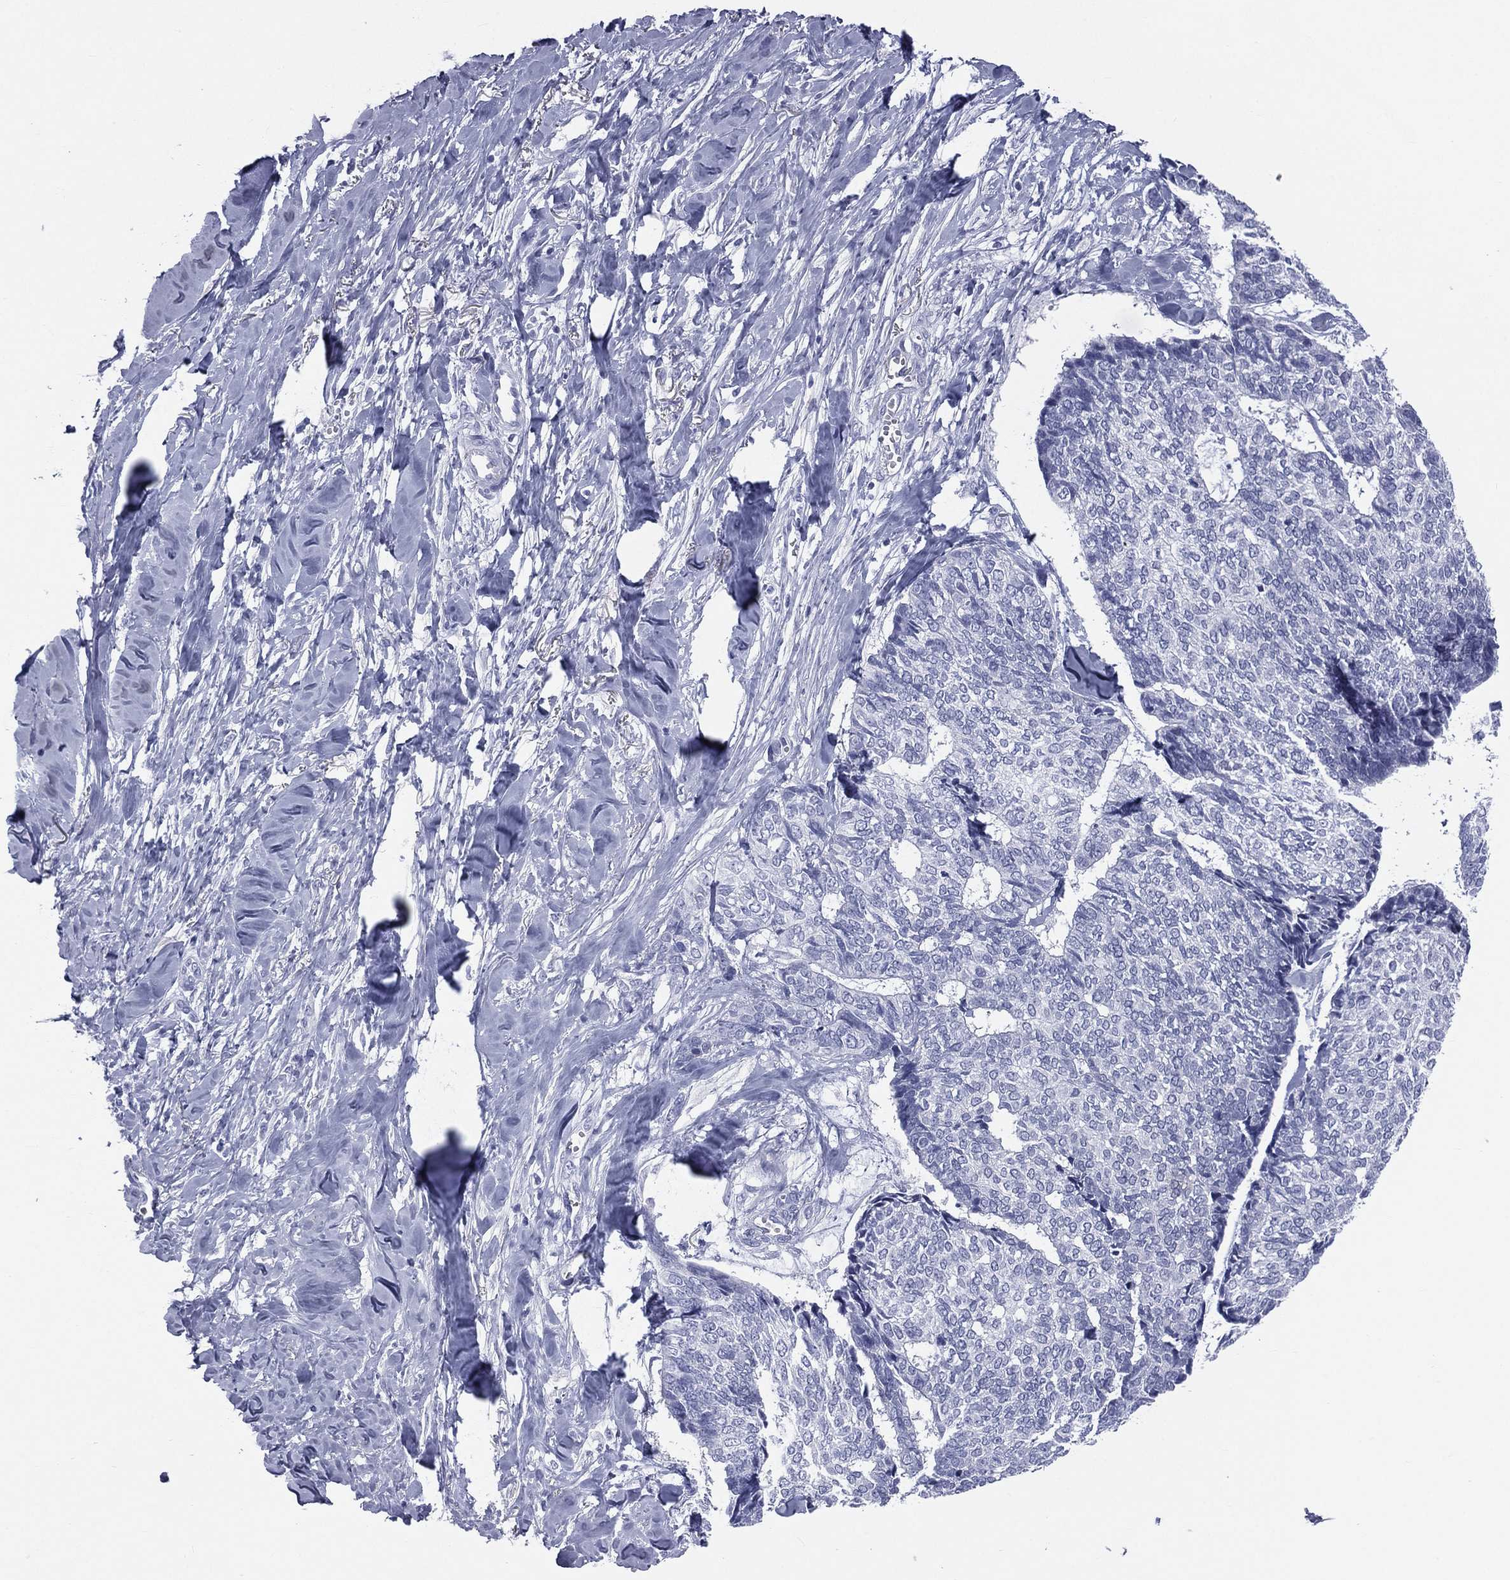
{"staining": {"intensity": "negative", "quantity": "none", "location": "none"}, "tissue": "skin cancer", "cell_type": "Tumor cells", "image_type": "cancer", "snomed": [{"axis": "morphology", "description": "Basal cell carcinoma"}, {"axis": "topography", "description": "Skin"}], "caption": "Immunohistochemistry (IHC) histopathology image of neoplastic tissue: skin cancer (basal cell carcinoma) stained with DAB (3,3'-diaminobenzidine) shows no significant protein staining in tumor cells.", "gene": "MLN", "patient": {"sex": "male", "age": 86}}